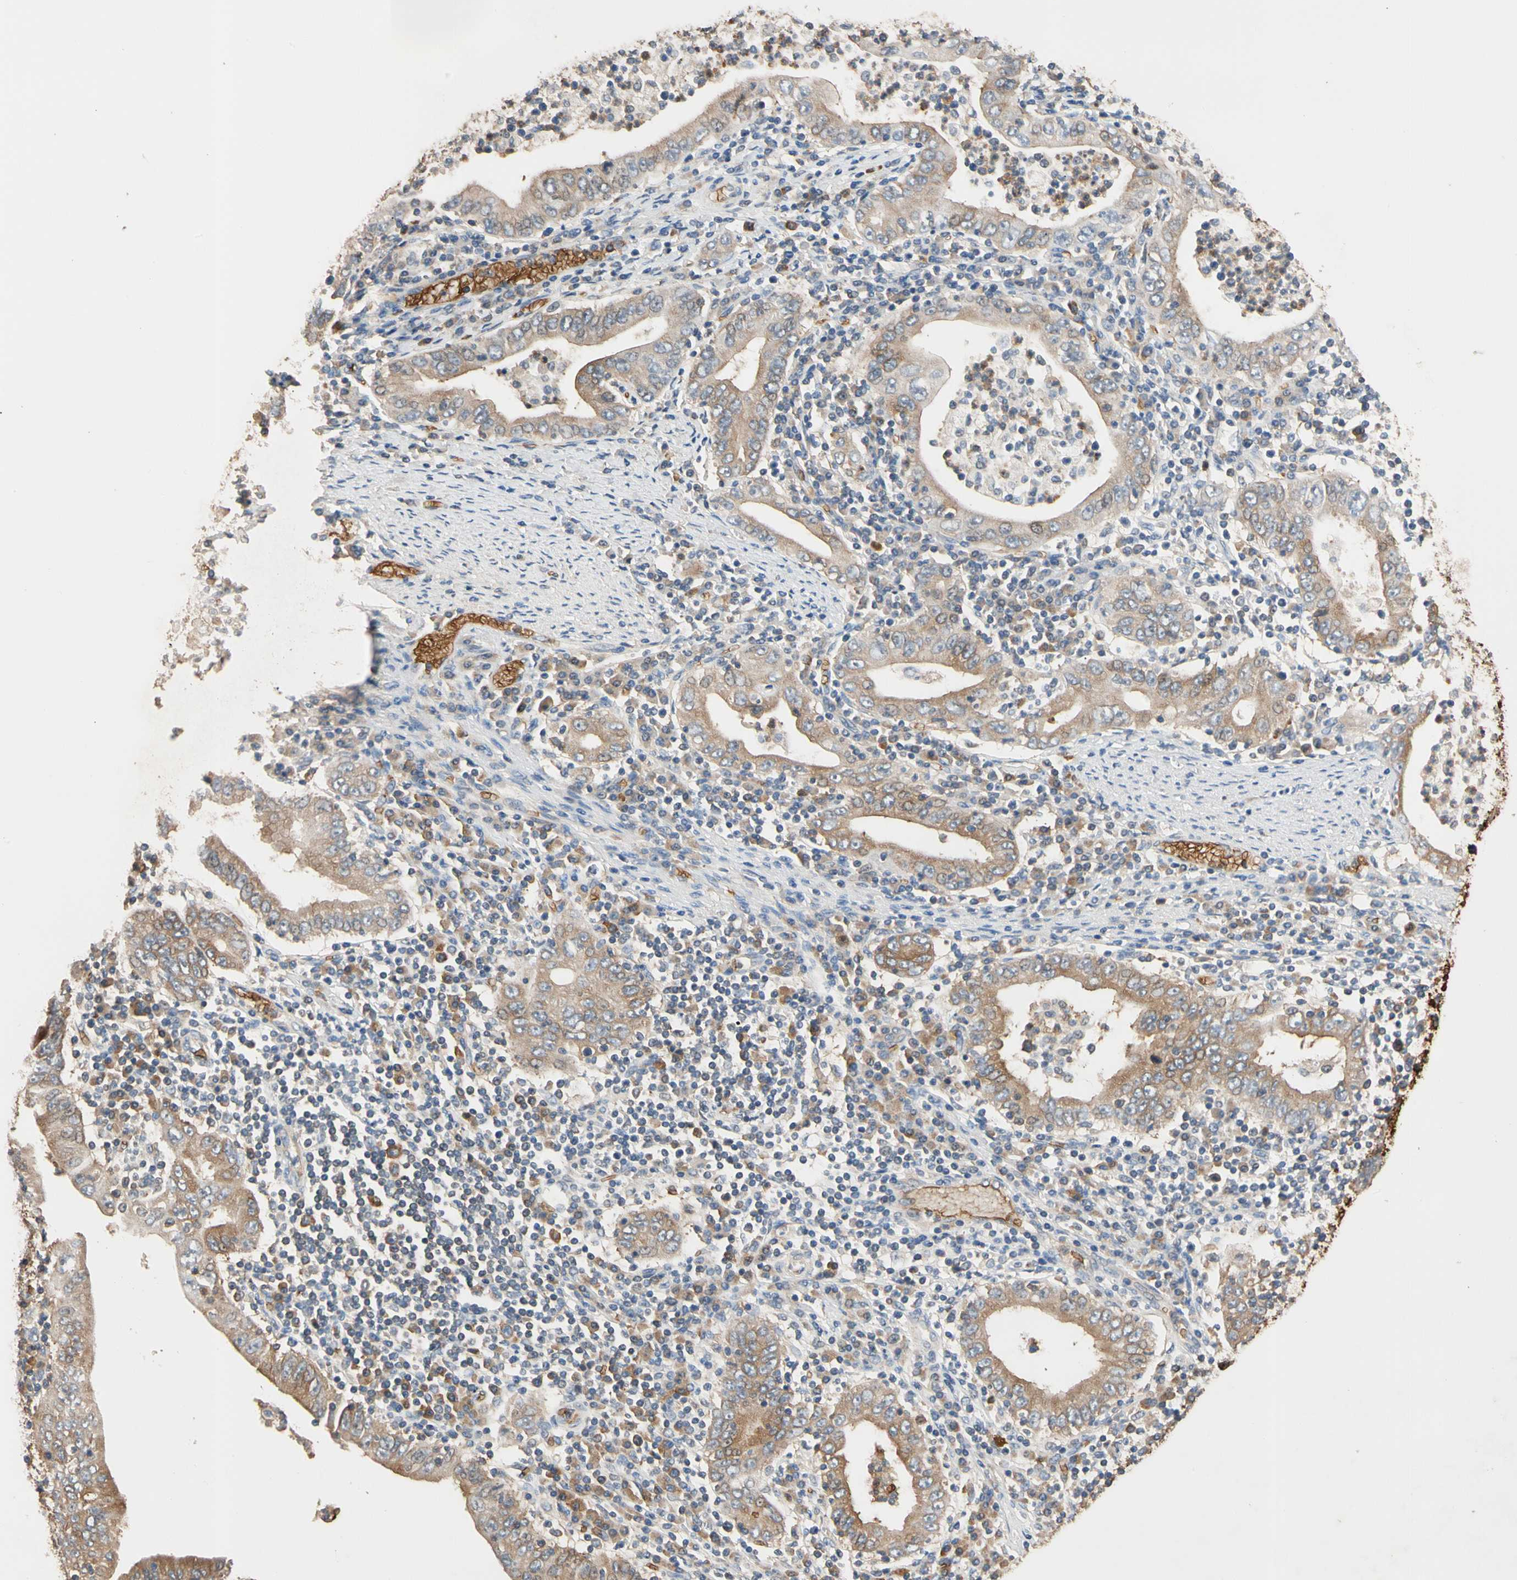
{"staining": {"intensity": "moderate", "quantity": ">75%", "location": "cytoplasmic/membranous"}, "tissue": "stomach cancer", "cell_type": "Tumor cells", "image_type": "cancer", "snomed": [{"axis": "morphology", "description": "Normal tissue, NOS"}, {"axis": "morphology", "description": "Adenocarcinoma, NOS"}, {"axis": "topography", "description": "Esophagus"}, {"axis": "topography", "description": "Stomach, upper"}, {"axis": "topography", "description": "Peripheral nerve tissue"}], "caption": "This is a histology image of IHC staining of stomach adenocarcinoma, which shows moderate positivity in the cytoplasmic/membranous of tumor cells.", "gene": "RIOK2", "patient": {"sex": "male", "age": 62}}